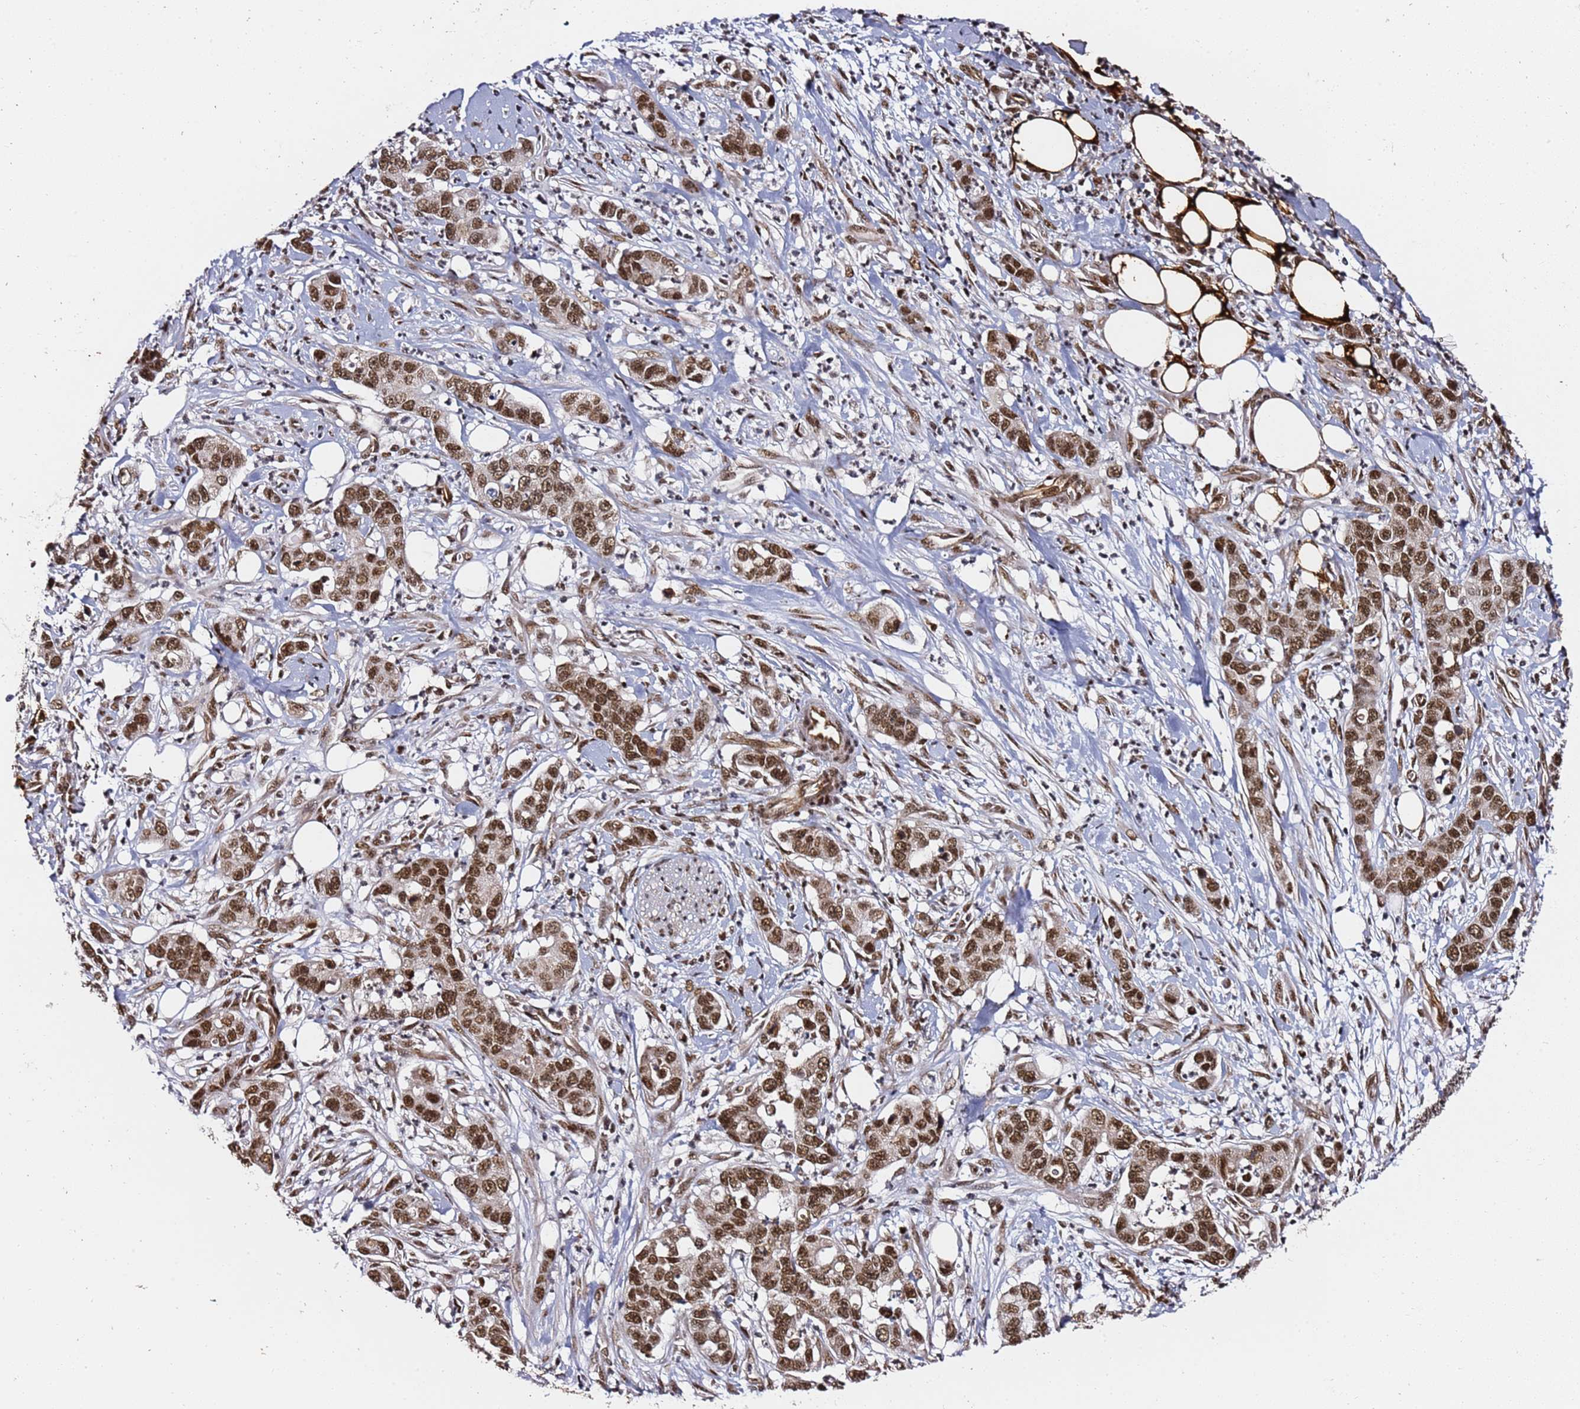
{"staining": {"intensity": "strong", "quantity": ">75%", "location": "nuclear"}, "tissue": "pancreatic cancer", "cell_type": "Tumor cells", "image_type": "cancer", "snomed": [{"axis": "morphology", "description": "Adenocarcinoma, NOS"}, {"axis": "topography", "description": "Pancreas"}], "caption": "This is an image of immunohistochemistry (IHC) staining of pancreatic adenocarcinoma, which shows strong staining in the nuclear of tumor cells.", "gene": "TP53AIP1", "patient": {"sex": "male", "age": 73}}